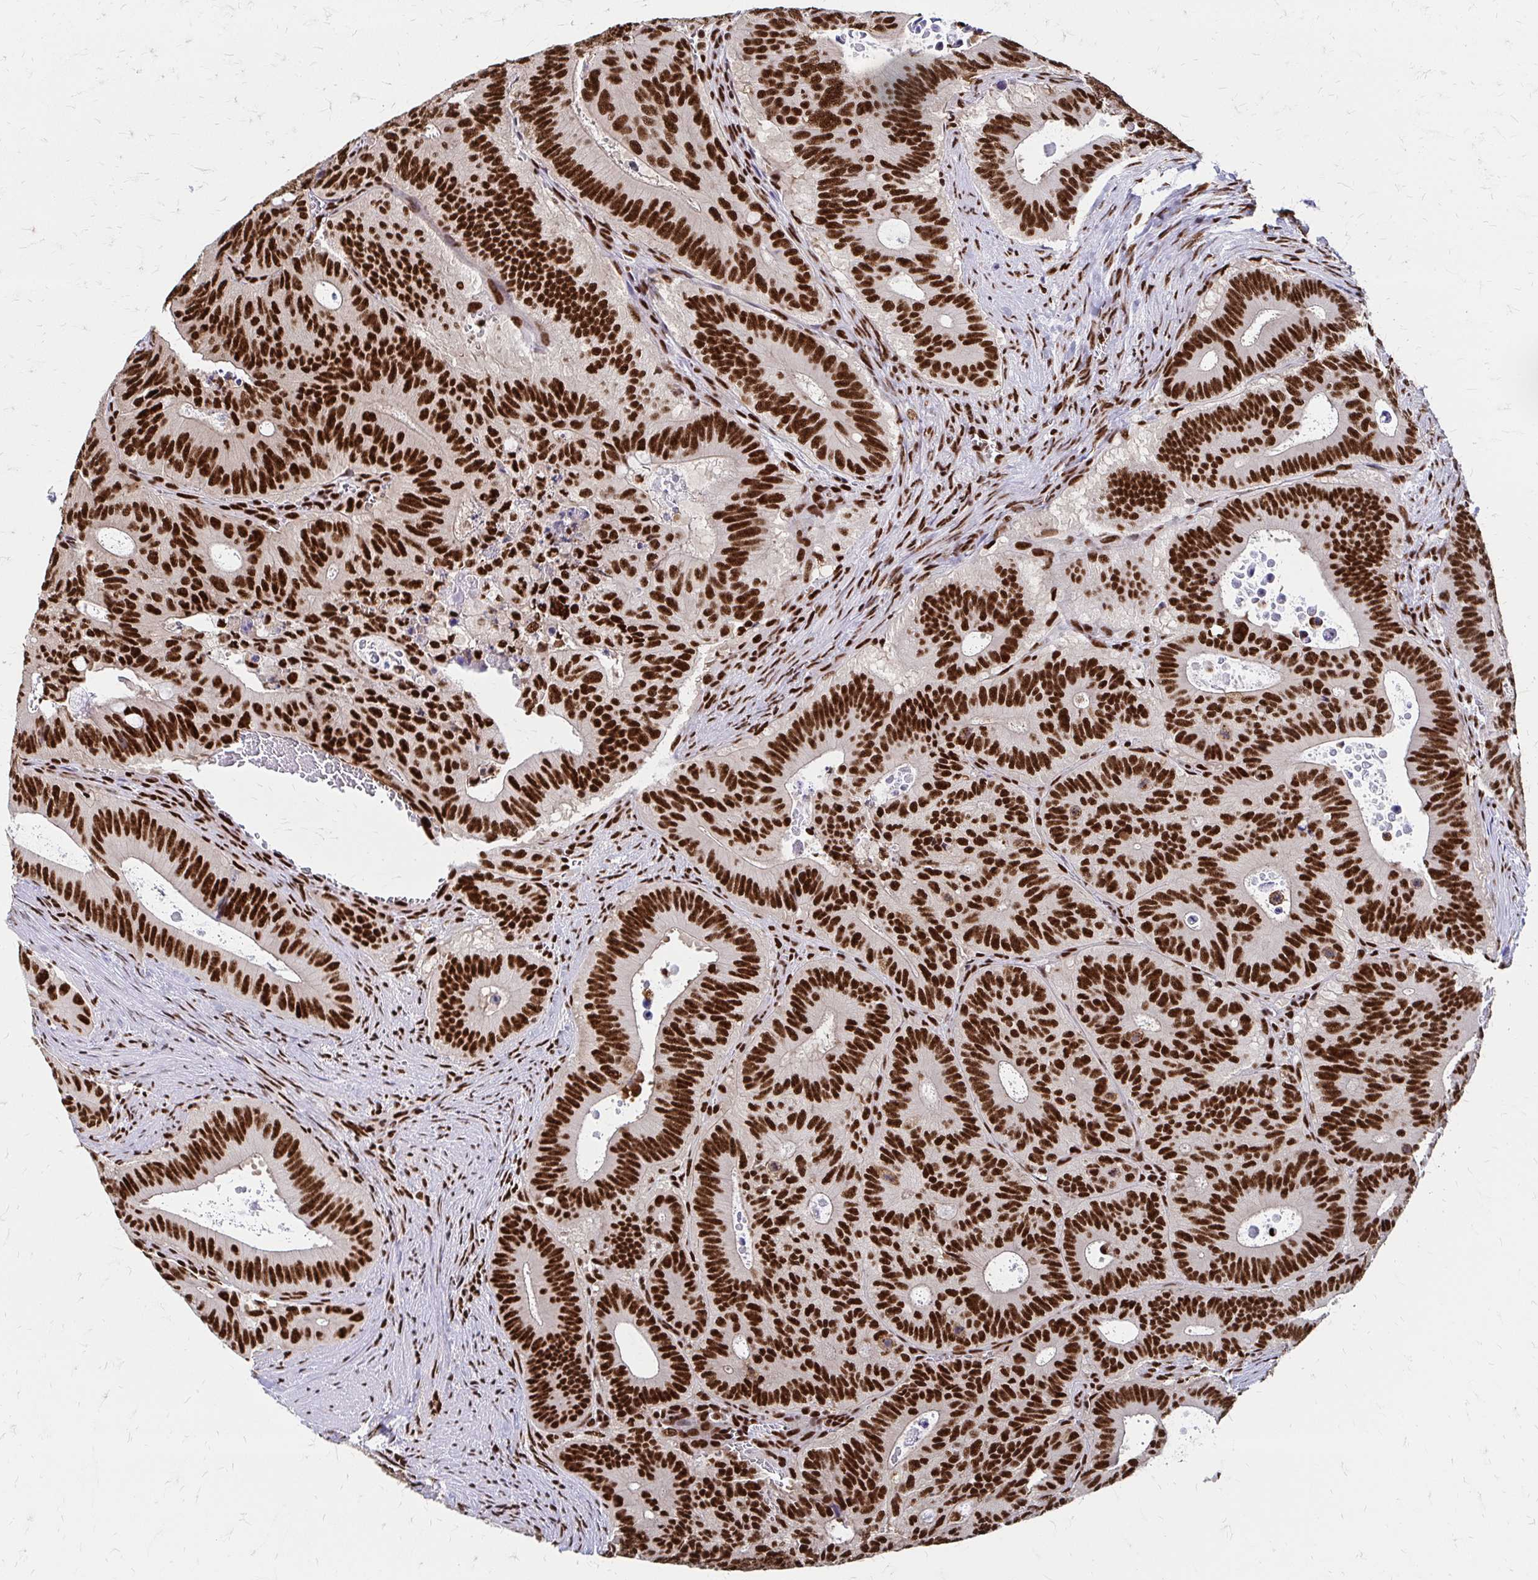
{"staining": {"intensity": "strong", "quantity": ">75%", "location": "nuclear"}, "tissue": "colorectal cancer", "cell_type": "Tumor cells", "image_type": "cancer", "snomed": [{"axis": "morphology", "description": "Adenocarcinoma, NOS"}, {"axis": "topography", "description": "Colon"}], "caption": "This image demonstrates immunohistochemistry (IHC) staining of human colorectal adenocarcinoma, with high strong nuclear positivity in approximately >75% of tumor cells.", "gene": "CNKSR3", "patient": {"sex": "male", "age": 62}}